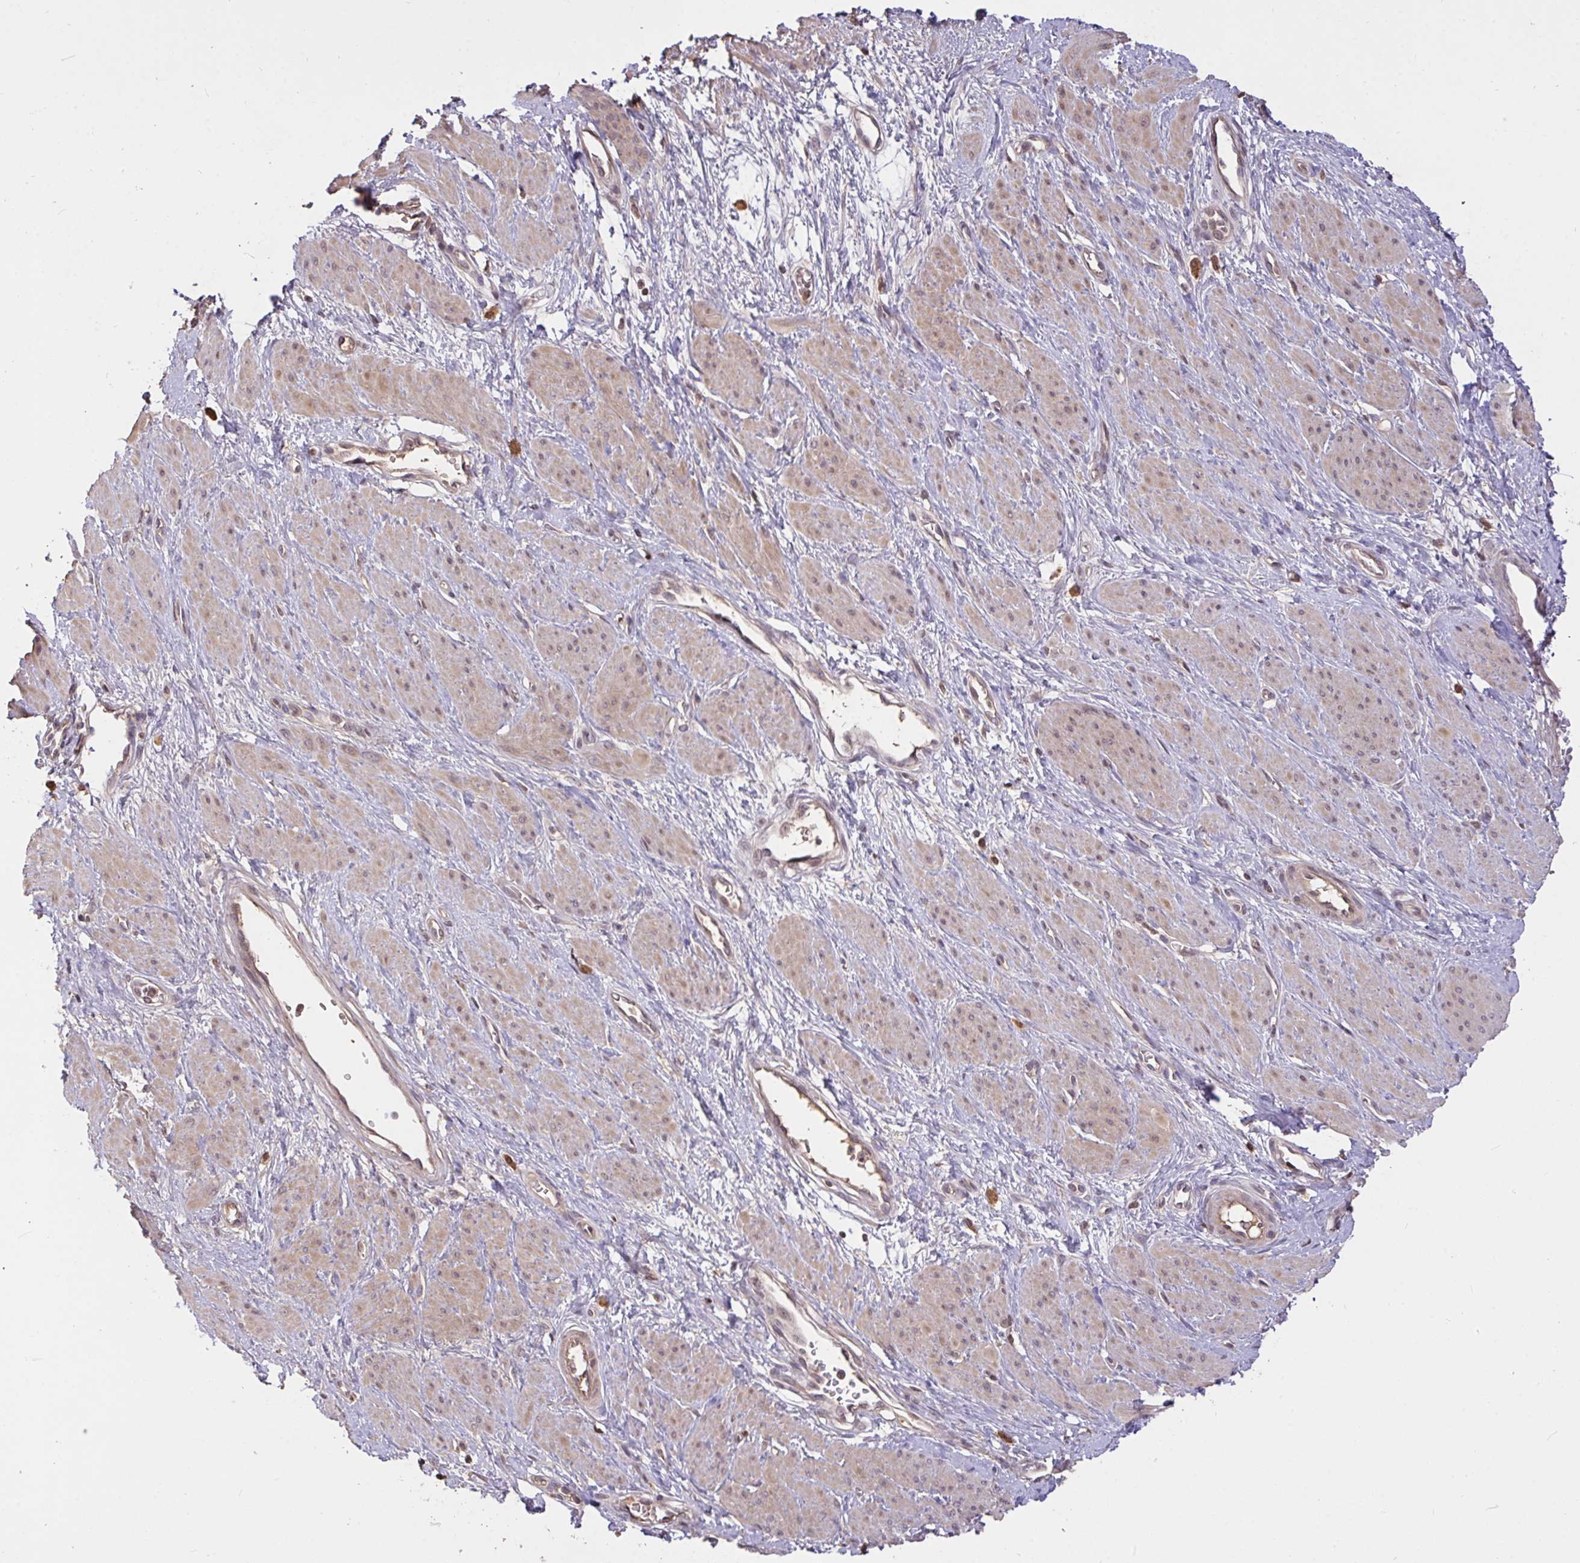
{"staining": {"intensity": "weak", "quantity": "<25%", "location": "cytoplasmic/membranous"}, "tissue": "smooth muscle", "cell_type": "Smooth muscle cells", "image_type": "normal", "snomed": [{"axis": "morphology", "description": "Normal tissue, NOS"}, {"axis": "topography", "description": "Smooth muscle"}, {"axis": "topography", "description": "Uterus"}], "caption": "IHC histopathology image of normal smooth muscle: human smooth muscle stained with DAB exhibits no significant protein staining in smooth muscle cells.", "gene": "FCER1A", "patient": {"sex": "female", "age": 39}}